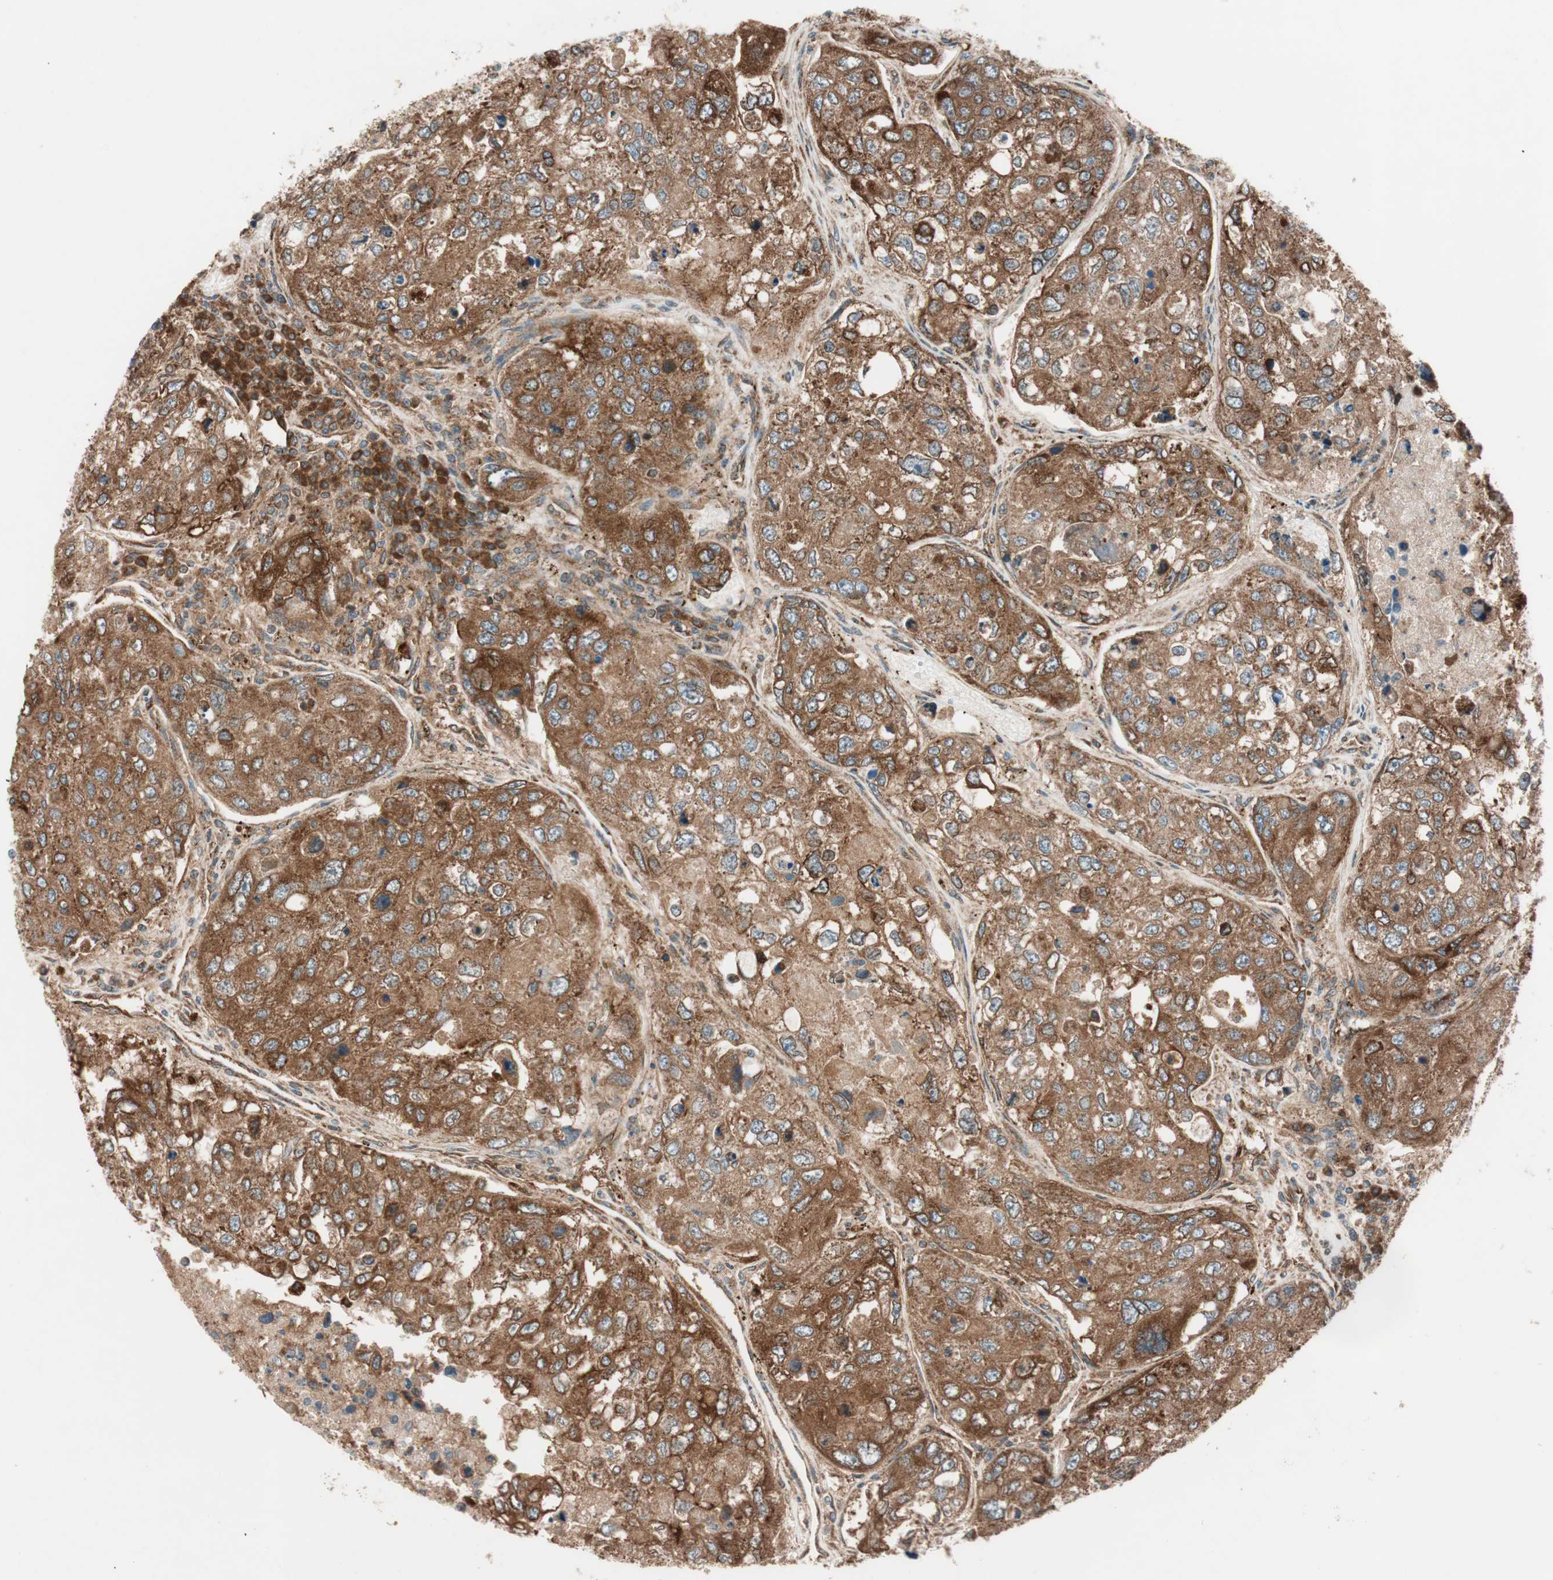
{"staining": {"intensity": "strong", "quantity": ">75%", "location": "cytoplasmic/membranous"}, "tissue": "urothelial cancer", "cell_type": "Tumor cells", "image_type": "cancer", "snomed": [{"axis": "morphology", "description": "Urothelial carcinoma, High grade"}, {"axis": "topography", "description": "Lymph node"}, {"axis": "topography", "description": "Urinary bladder"}], "caption": "The immunohistochemical stain labels strong cytoplasmic/membranous positivity in tumor cells of urothelial cancer tissue. (DAB (3,3'-diaminobenzidine) IHC, brown staining for protein, blue staining for nuclei).", "gene": "RAB5A", "patient": {"sex": "male", "age": 51}}